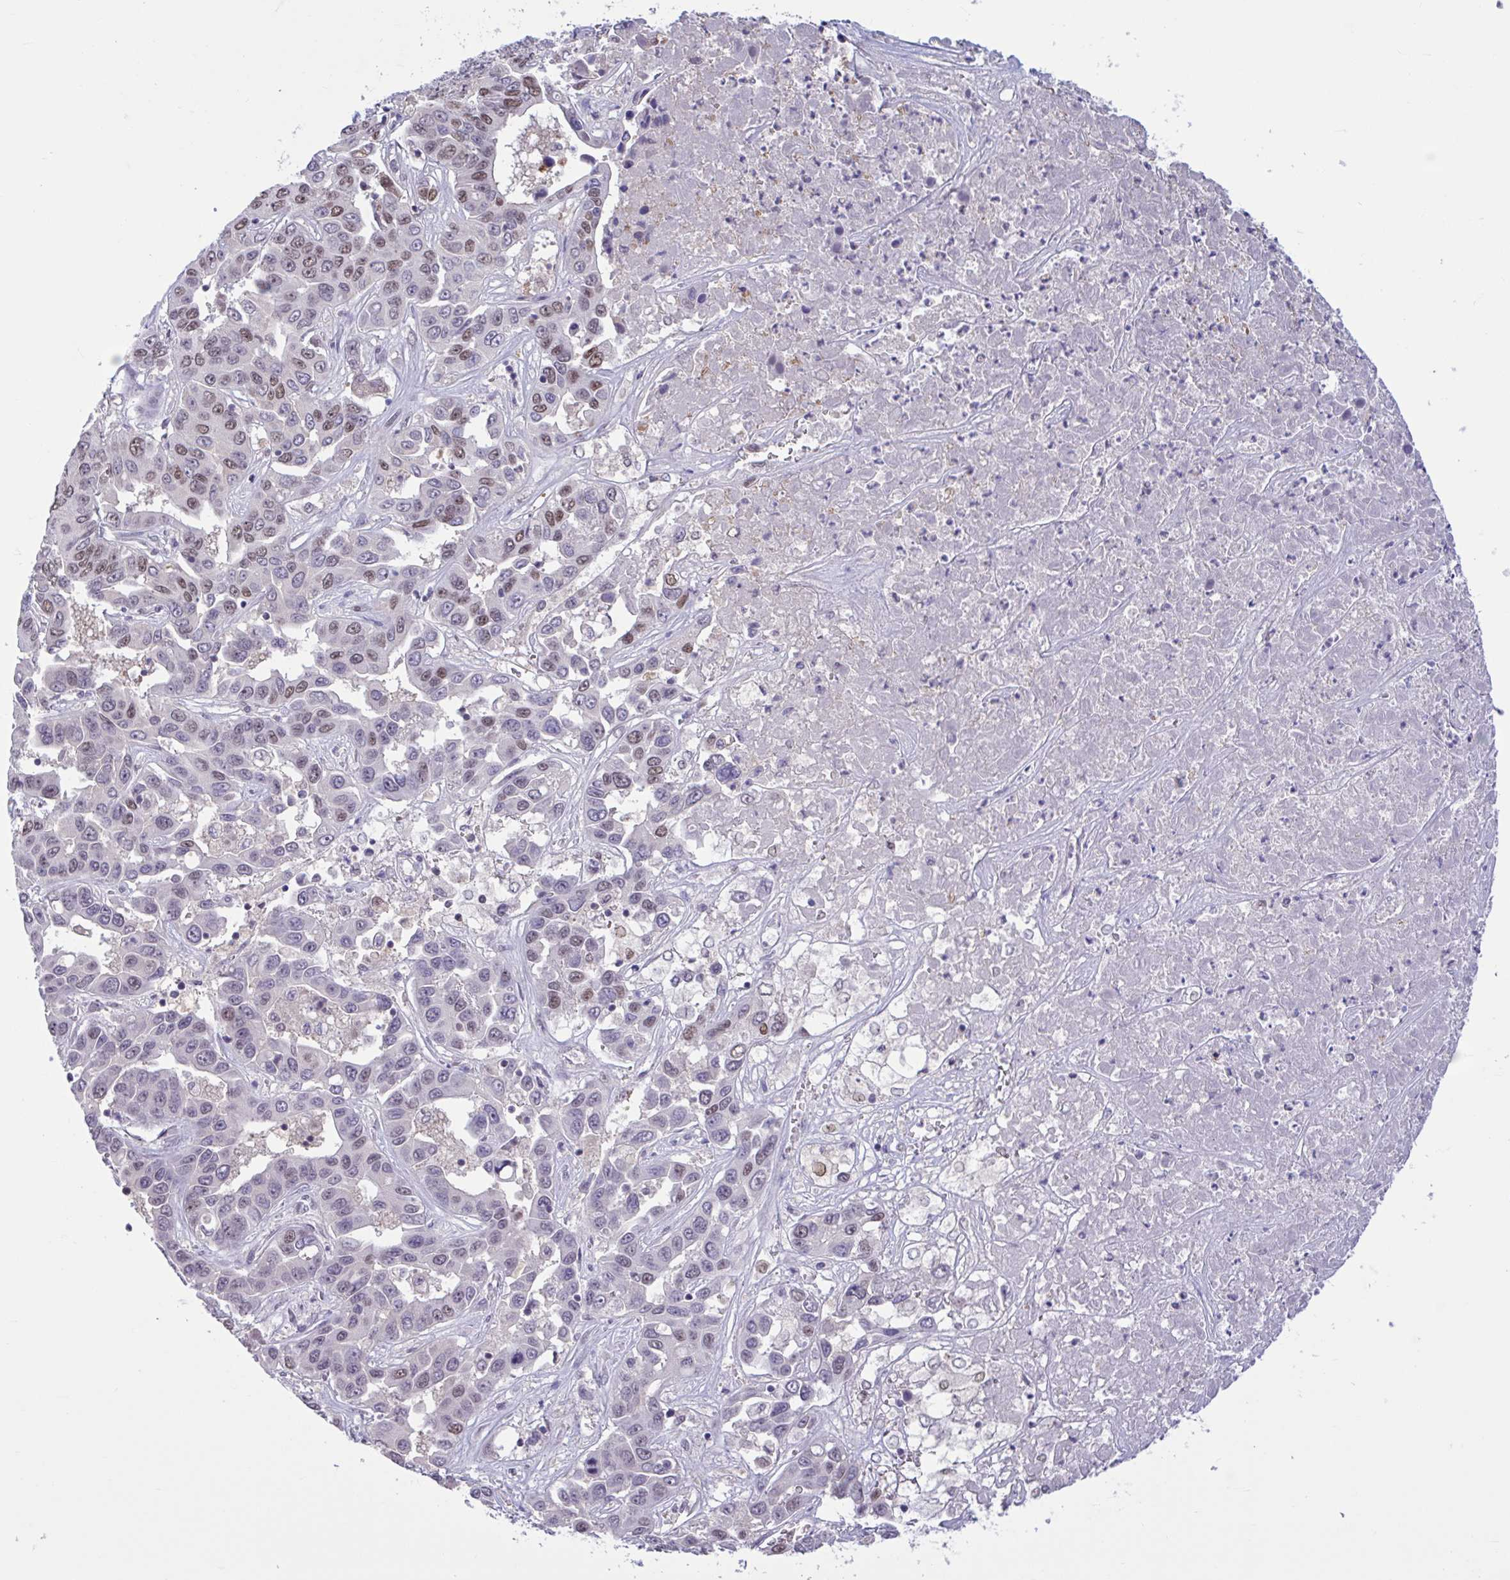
{"staining": {"intensity": "moderate", "quantity": "<25%", "location": "nuclear"}, "tissue": "liver cancer", "cell_type": "Tumor cells", "image_type": "cancer", "snomed": [{"axis": "morphology", "description": "Cholangiocarcinoma"}, {"axis": "topography", "description": "Liver"}], "caption": "The image displays immunohistochemical staining of liver cancer. There is moderate nuclear staining is present in approximately <25% of tumor cells. Immunohistochemistry (ihc) stains the protein of interest in brown and the nuclei are stained blue.", "gene": "RBL1", "patient": {"sex": "female", "age": 52}}